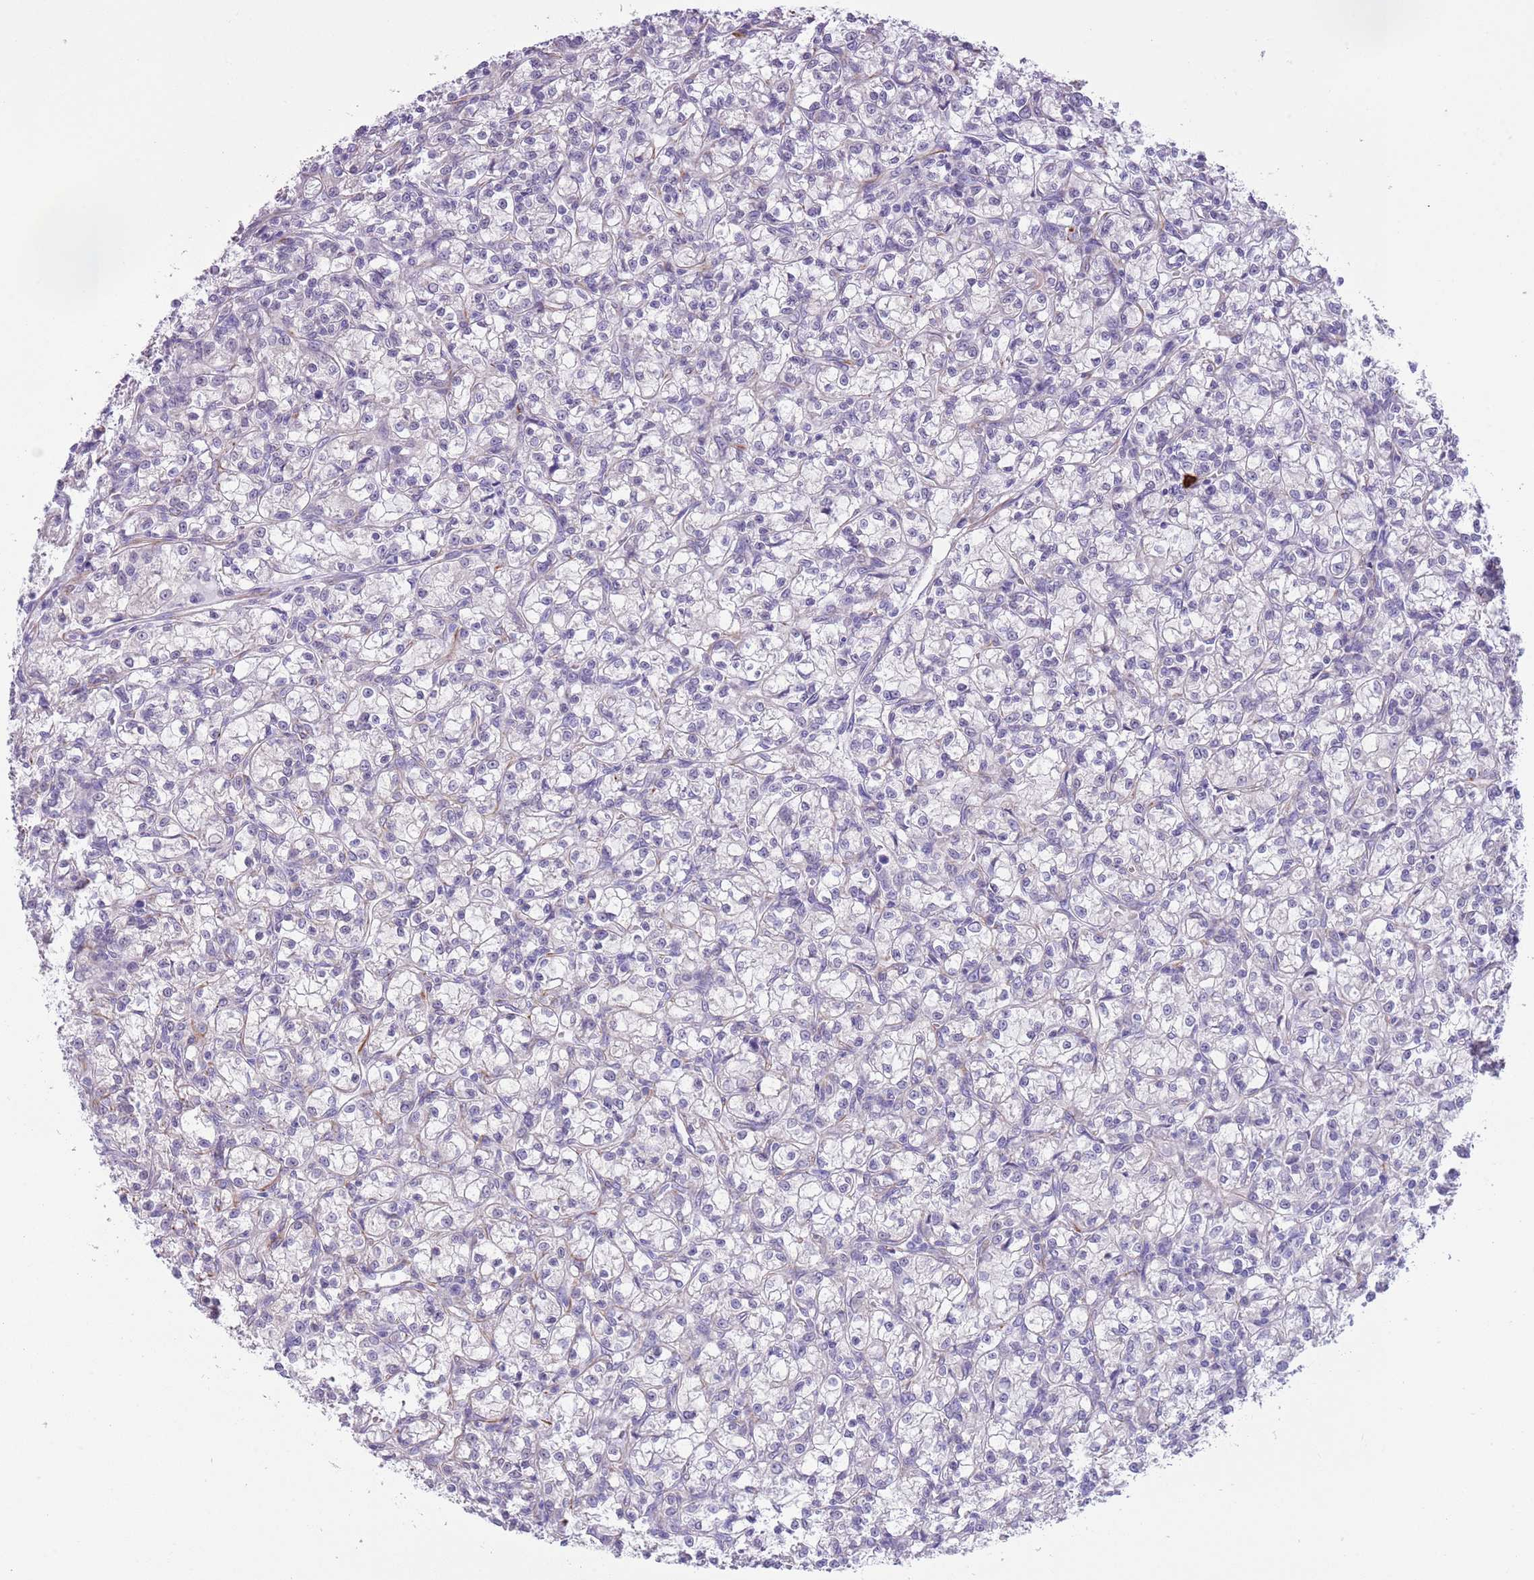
{"staining": {"intensity": "negative", "quantity": "none", "location": "none"}, "tissue": "renal cancer", "cell_type": "Tumor cells", "image_type": "cancer", "snomed": [{"axis": "morphology", "description": "Adenocarcinoma, NOS"}, {"axis": "topography", "description": "Kidney"}], "caption": "The image displays no staining of tumor cells in renal adenocarcinoma.", "gene": "TSGA13", "patient": {"sex": "female", "age": 59}}